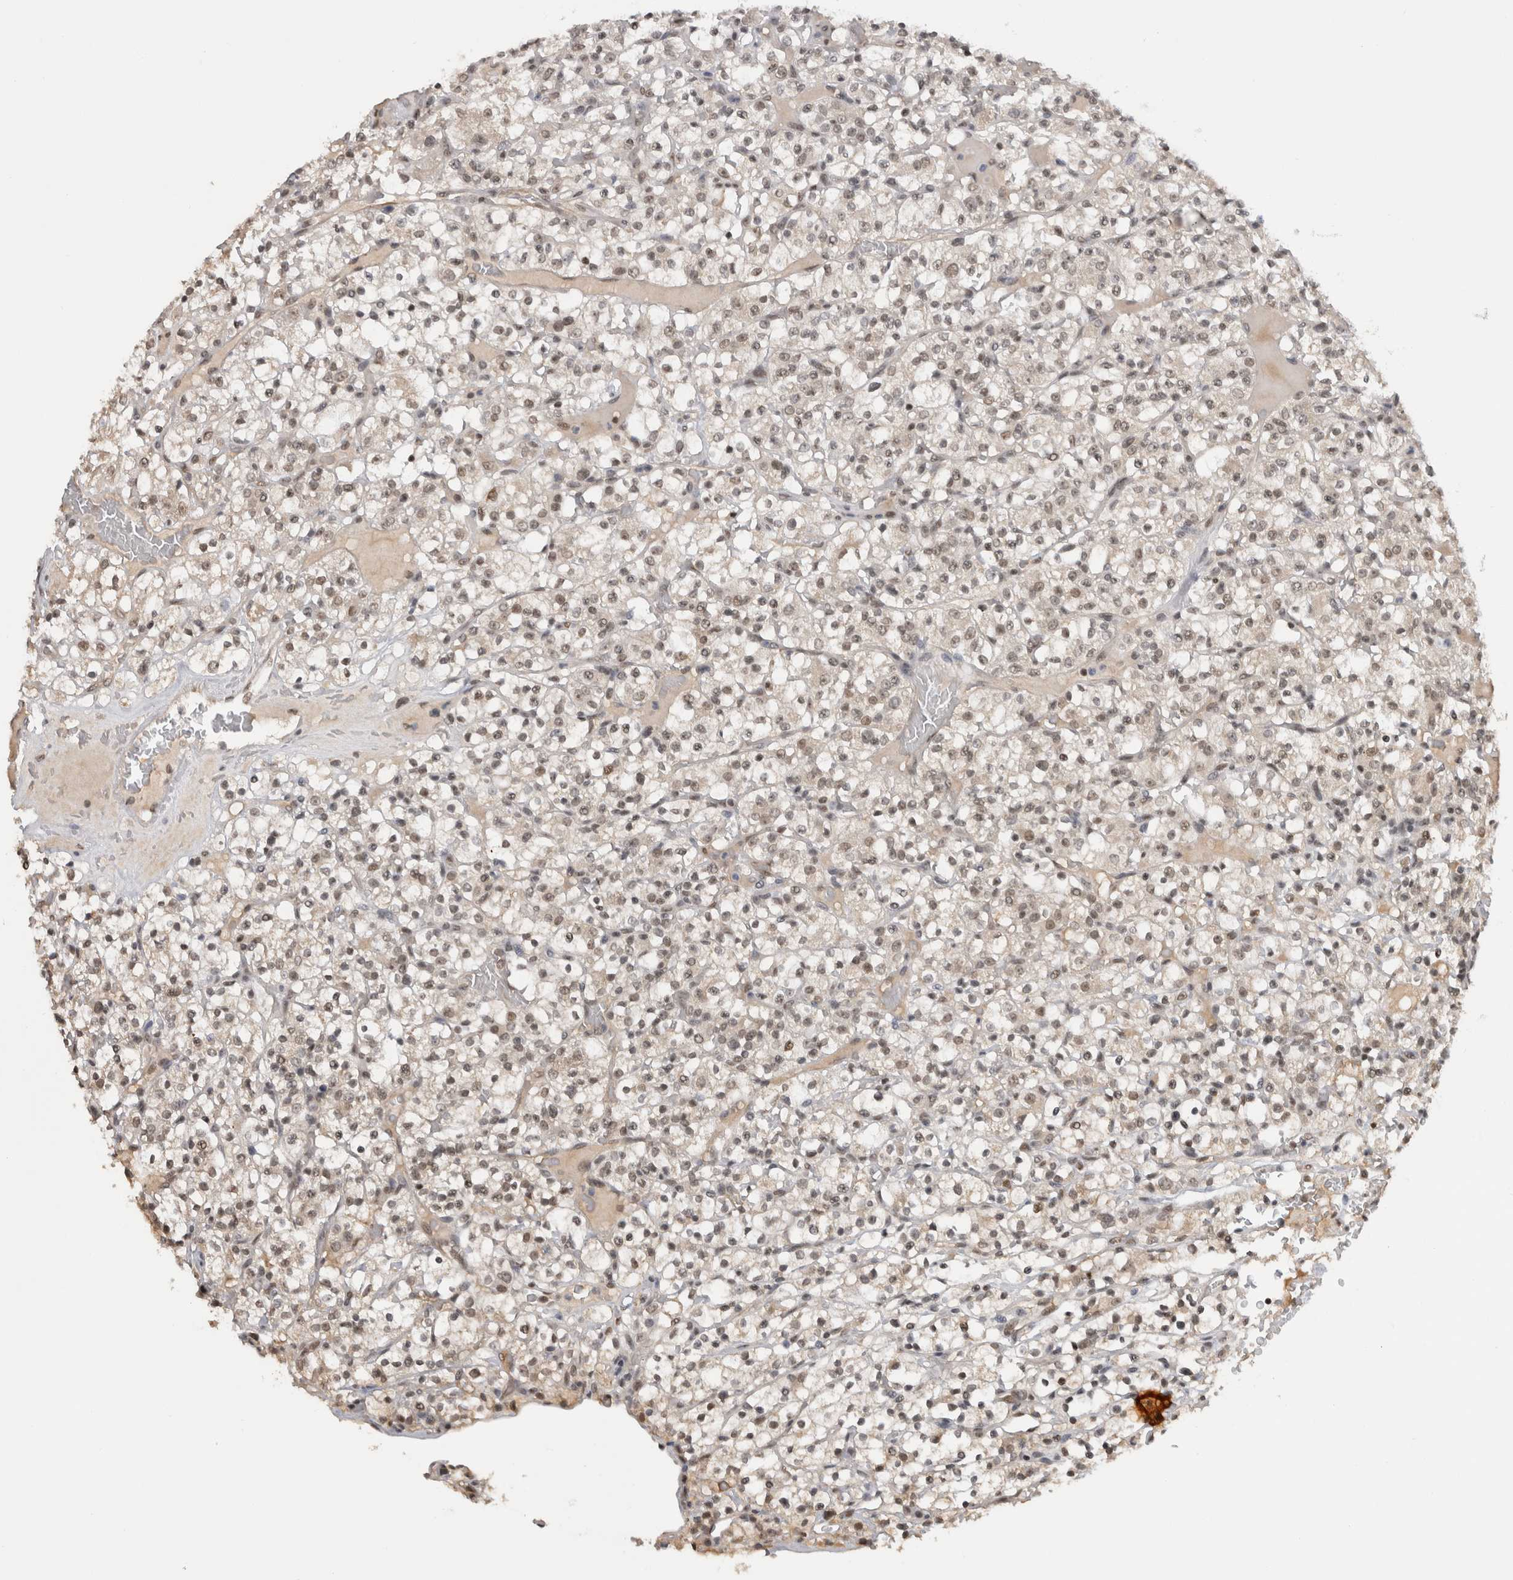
{"staining": {"intensity": "weak", "quantity": "25%-75%", "location": "cytoplasmic/membranous"}, "tissue": "renal cancer", "cell_type": "Tumor cells", "image_type": "cancer", "snomed": [{"axis": "morphology", "description": "Normal tissue, NOS"}, {"axis": "morphology", "description": "Adenocarcinoma, NOS"}, {"axis": "topography", "description": "Kidney"}], "caption": "Approximately 25%-75% of tumor cells in human renal cancer (adenocarcinoma) demonstrate weak cytoplasmic/membranous protein expression as visualized by brown immunohistochemical staining.", "gene": "DAXX", "patient": {"sex": "female", "age": 72}}